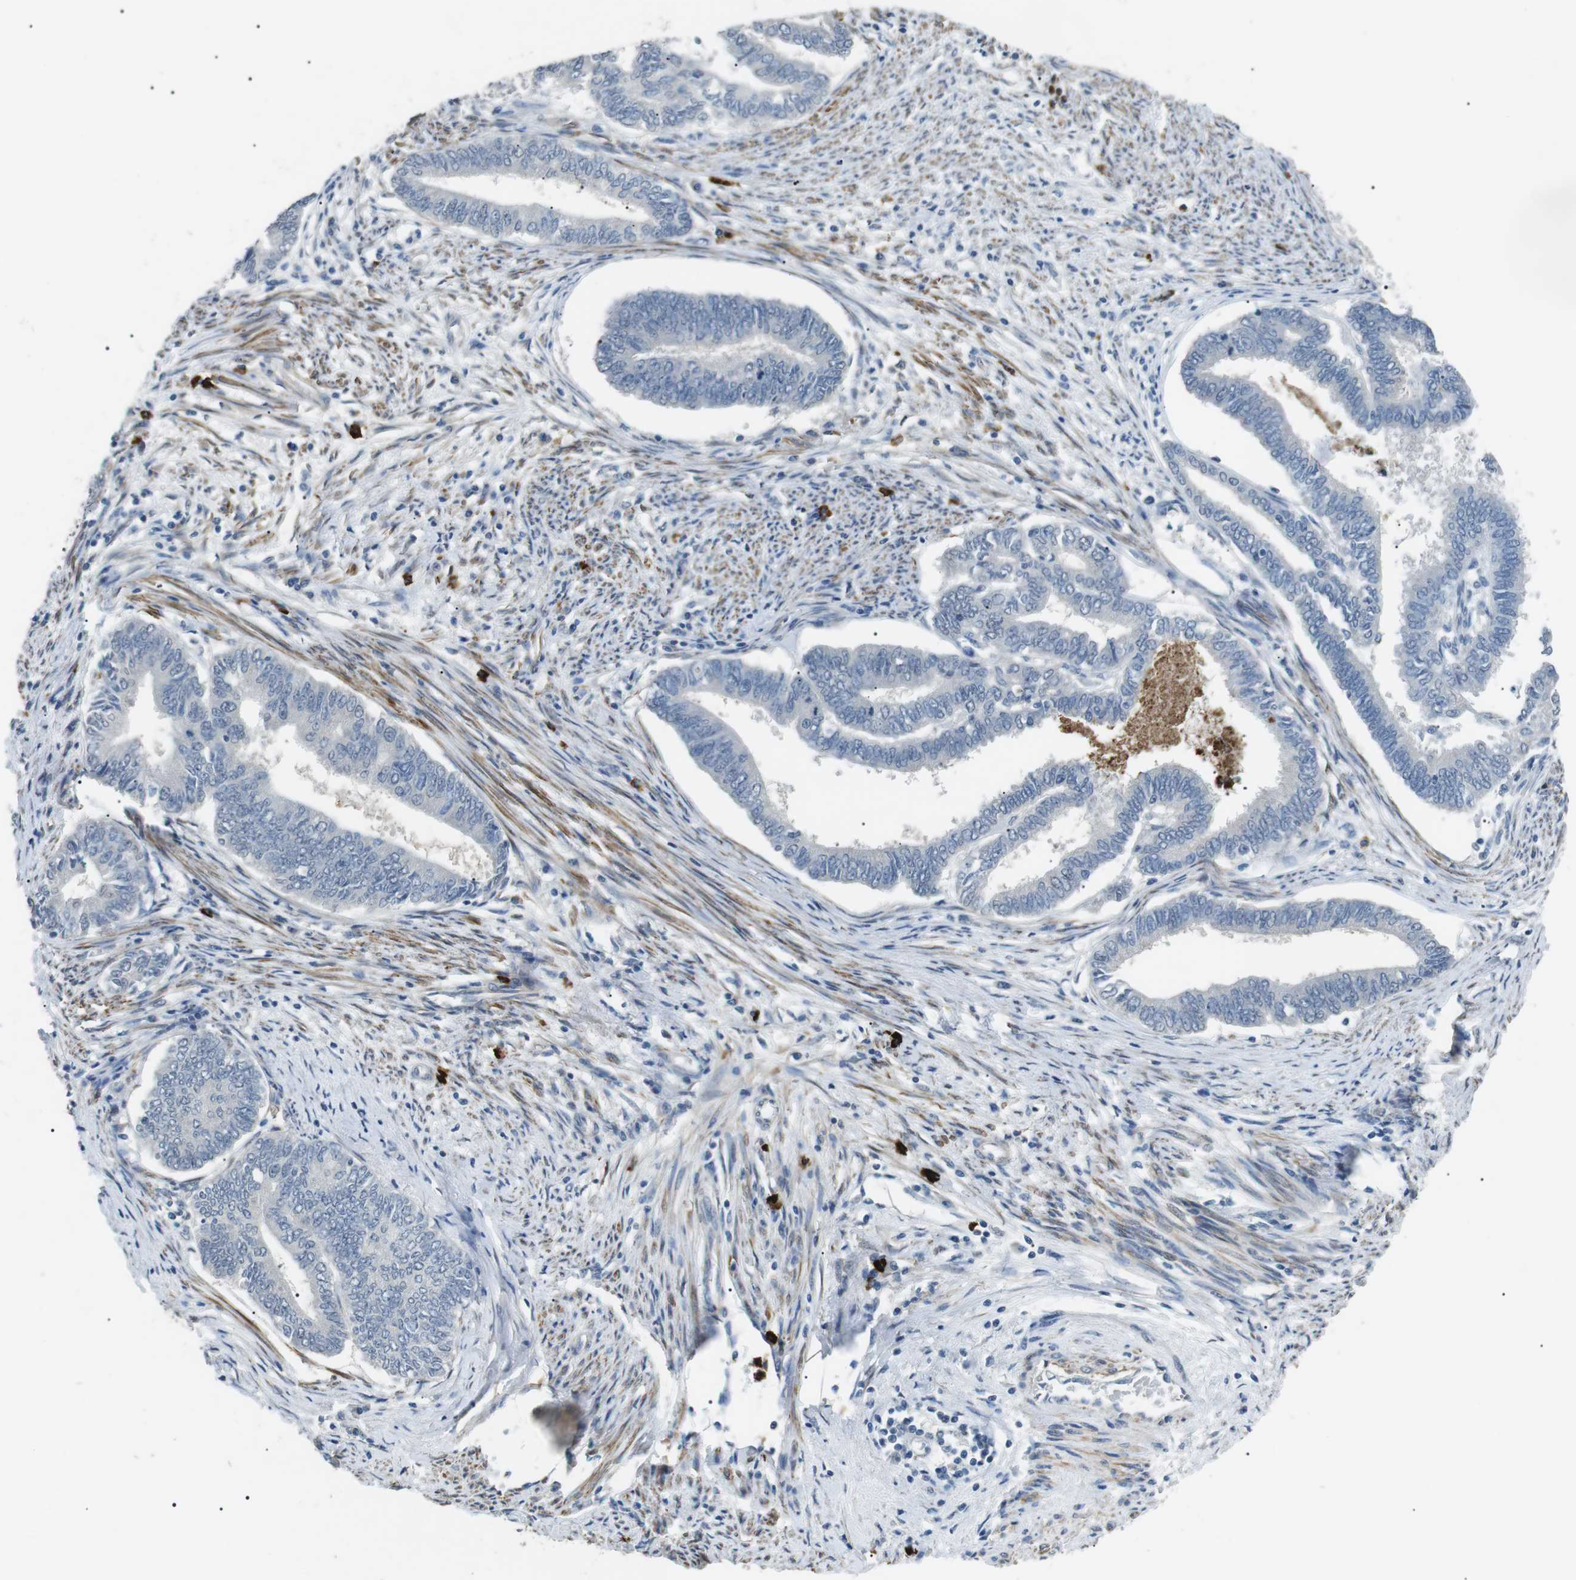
{"staining": {"intensity": "negative", "quantity": "none", "location": "none"}, "tissue": "endometrial cancer", "cell_type": "Tumor cells", "image_type": "cancer", "snomed": [{"axis": "morphology", "description": "Adenocarcinoma, NOS"}, {"axis": "topography", "description": "Endometrium"}], "caption": "Immunohistochemistry (IHC) of human endometrial cancer displays no staining in tumor cells.", "gene": "GZMM", "patient": {"sex": "female", "age": 86}}